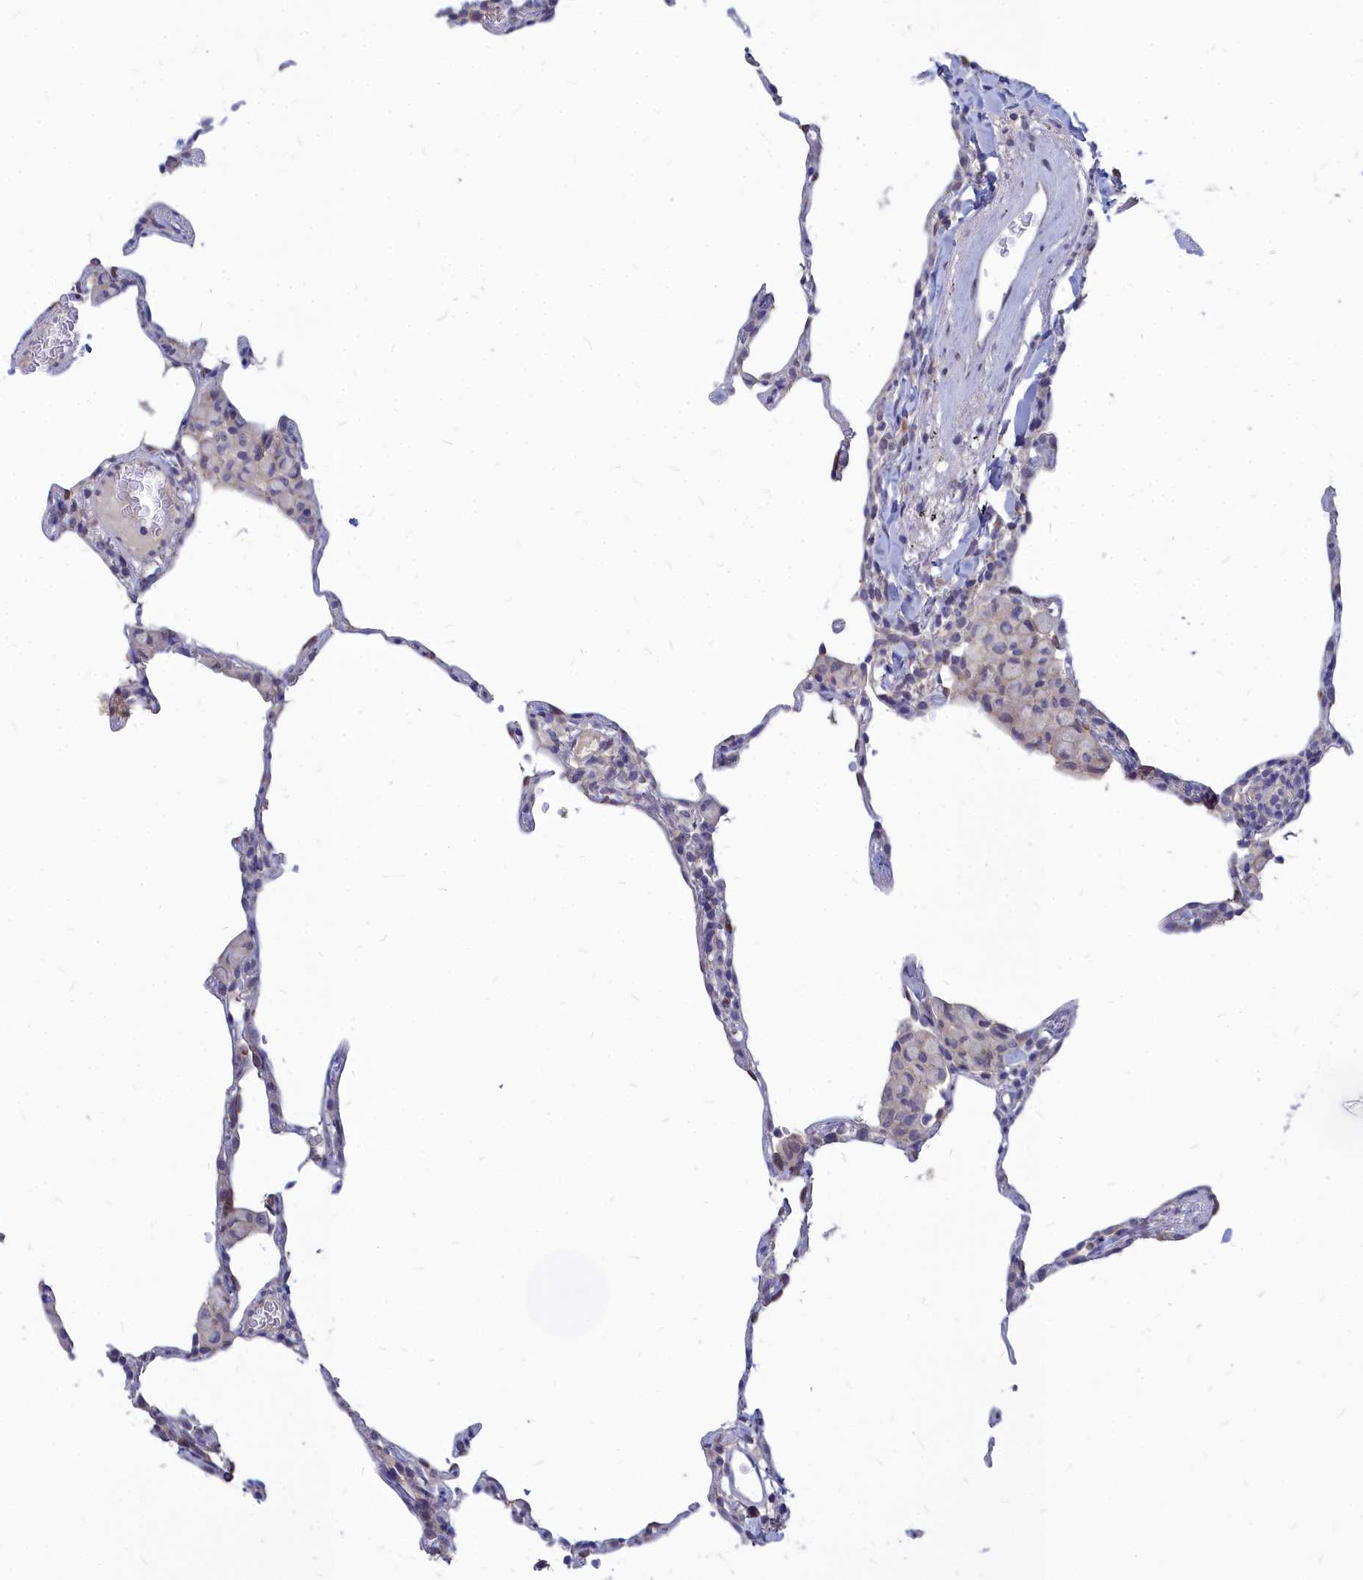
{"staining": {"intensity": "negative", "quantity": "none", "location": "none"}, "tissue": "lung", "cell_type": "Alveolar cells", "image_type": "normal", "snomed": [{"axis": "morphology", "description": "Normal tissue, NOS"}, {"axis": "topography", "description": "Lung"}], "caption": "An immunohistochemistry (IHC) histopathology image of benign lung is shown. There is no staining in alveolar cells of lung. (Immunohistochemistry, brightfield microscopy, high magnification).", "gene": "NOXA1", "patient": {"sex": "female", "age": 57}}